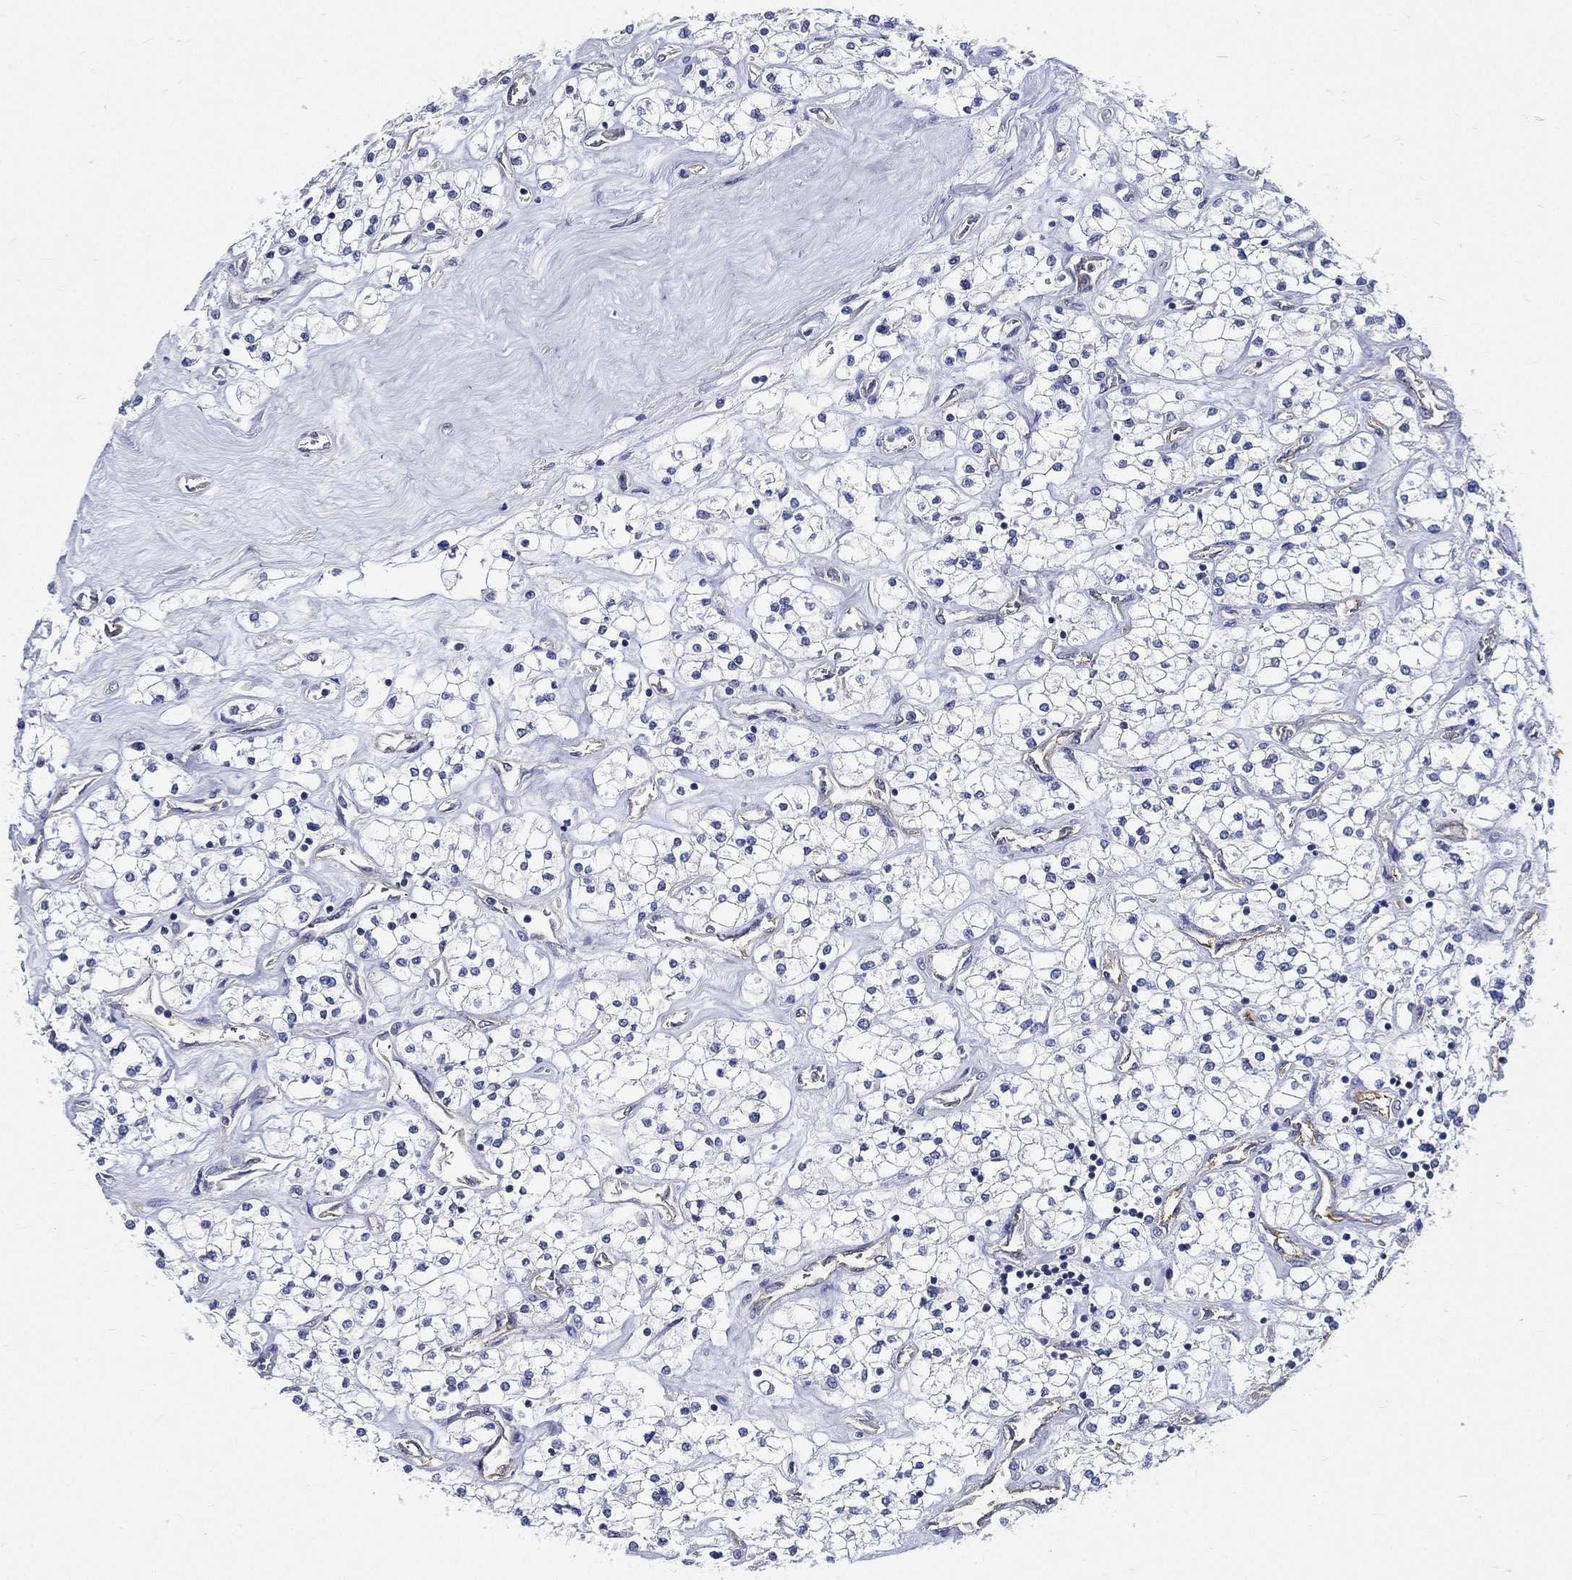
{"staining": {"intensity": "negative", "quantity": "none", "location": "none"}, "tissue": "renal cancer", "cell_type": "Tumor cells", "image_type": "cancer", "snomed": [{"axis": "morphology", "description": "Adenocarcinoma, NOS"}, {"axis": "topography", "description": "Kidney"}], "caption": "Tumor cells show no significant staining in renal cancer (adenocarcinoma).", "gene": "NEDD9", "patient": {"sex": "male", "age": 80}}